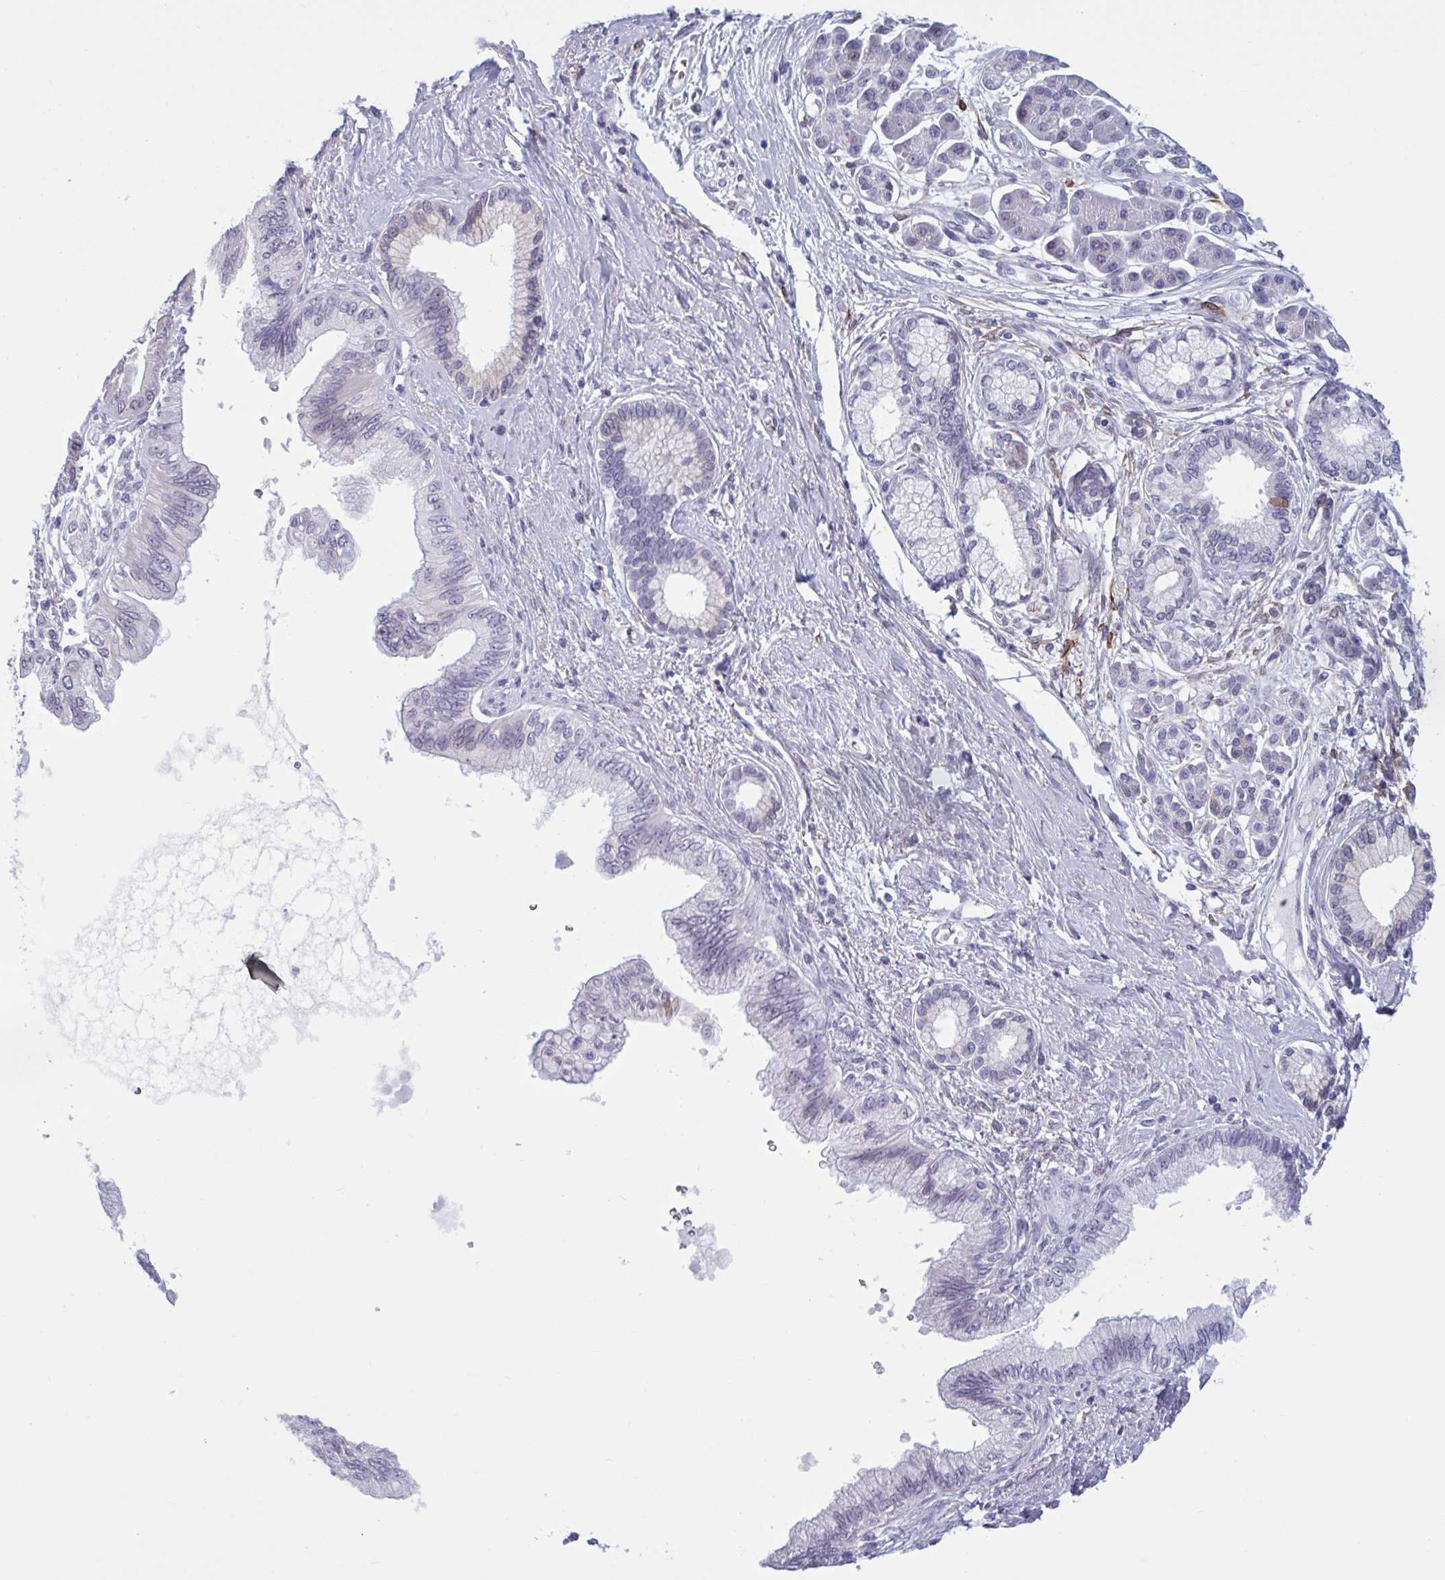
{"staining": {"intensity": "negative", "quantity": "none", "location": "none"}, "tissue": "pancreatic cancer", "cell_type": "Tumor cells", "image_type": "cancer", "snomed": [{"axis": "morphology", "description": "Adenocarcinoma, NOS"}, {"axis": "topography", "description": "Pancreas"}], "caption": "High power microscopy photomicrograph of an IHC photomicrograph of pancreatic cancer, revealing no significant positivity in tumor cells.", "gene": "HSD11B2", "patient": {"sex": "female", "age": 77}}